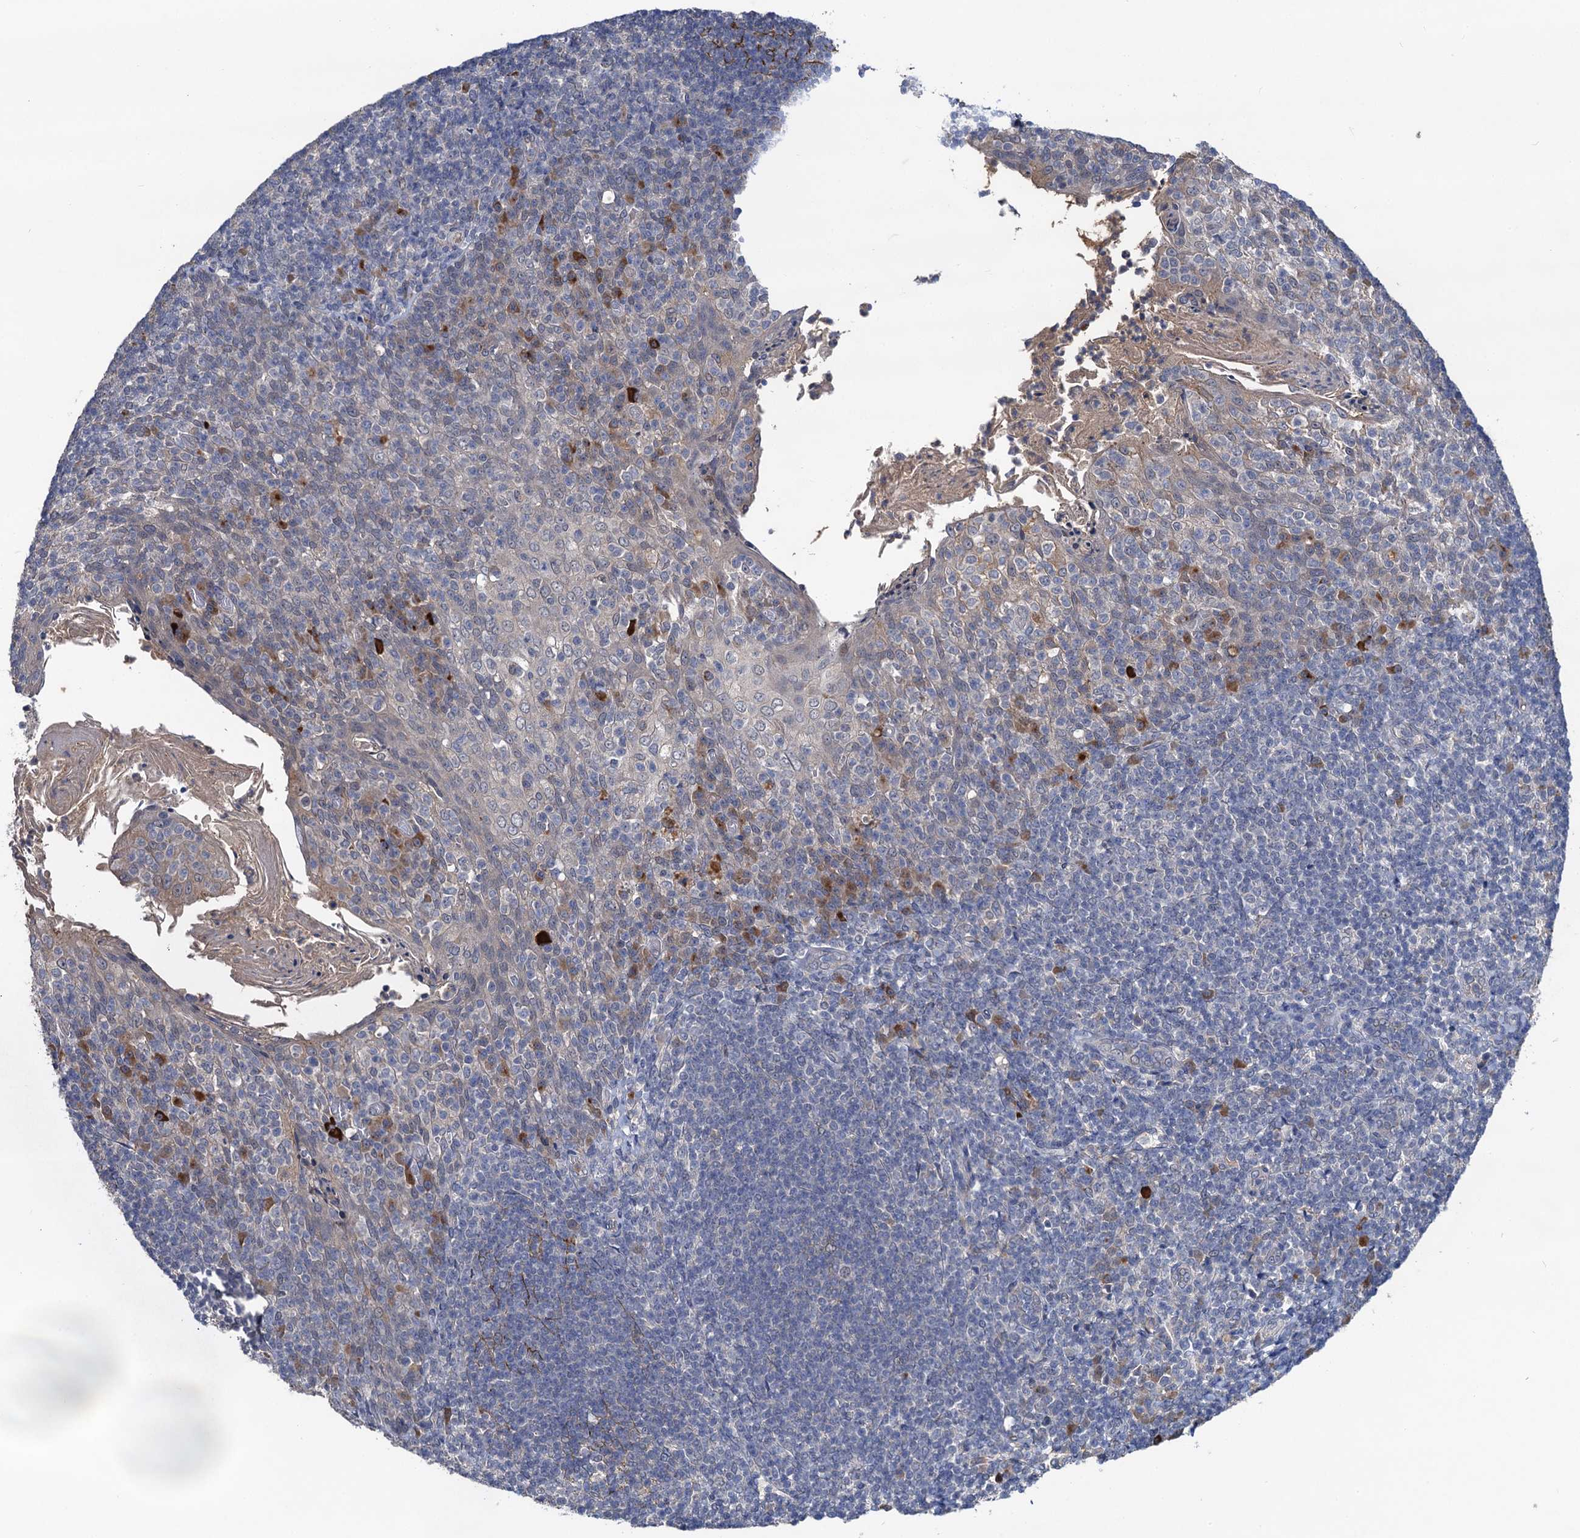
{"staining": {"intensity": "strong", "quantity": "<25%", "location": "cytoplasmic/membranous"}, "tissue": "tonsil", "cell_type": "Germinal center cells", "image_type": "normal", "snomed": [{"axis": "morphology", "description": "Normal tissue, NOS"}, {"axis": "topography", "description": "Tonsil"}], "caption": "Benign tonsil shows strong cytoplasmic/membranous expression in approximately <25% of germinal center cells, visualized by immunohistochemistry.", "gene": "TMEM39B", "patient": {"sex": "female", "age": 10}}